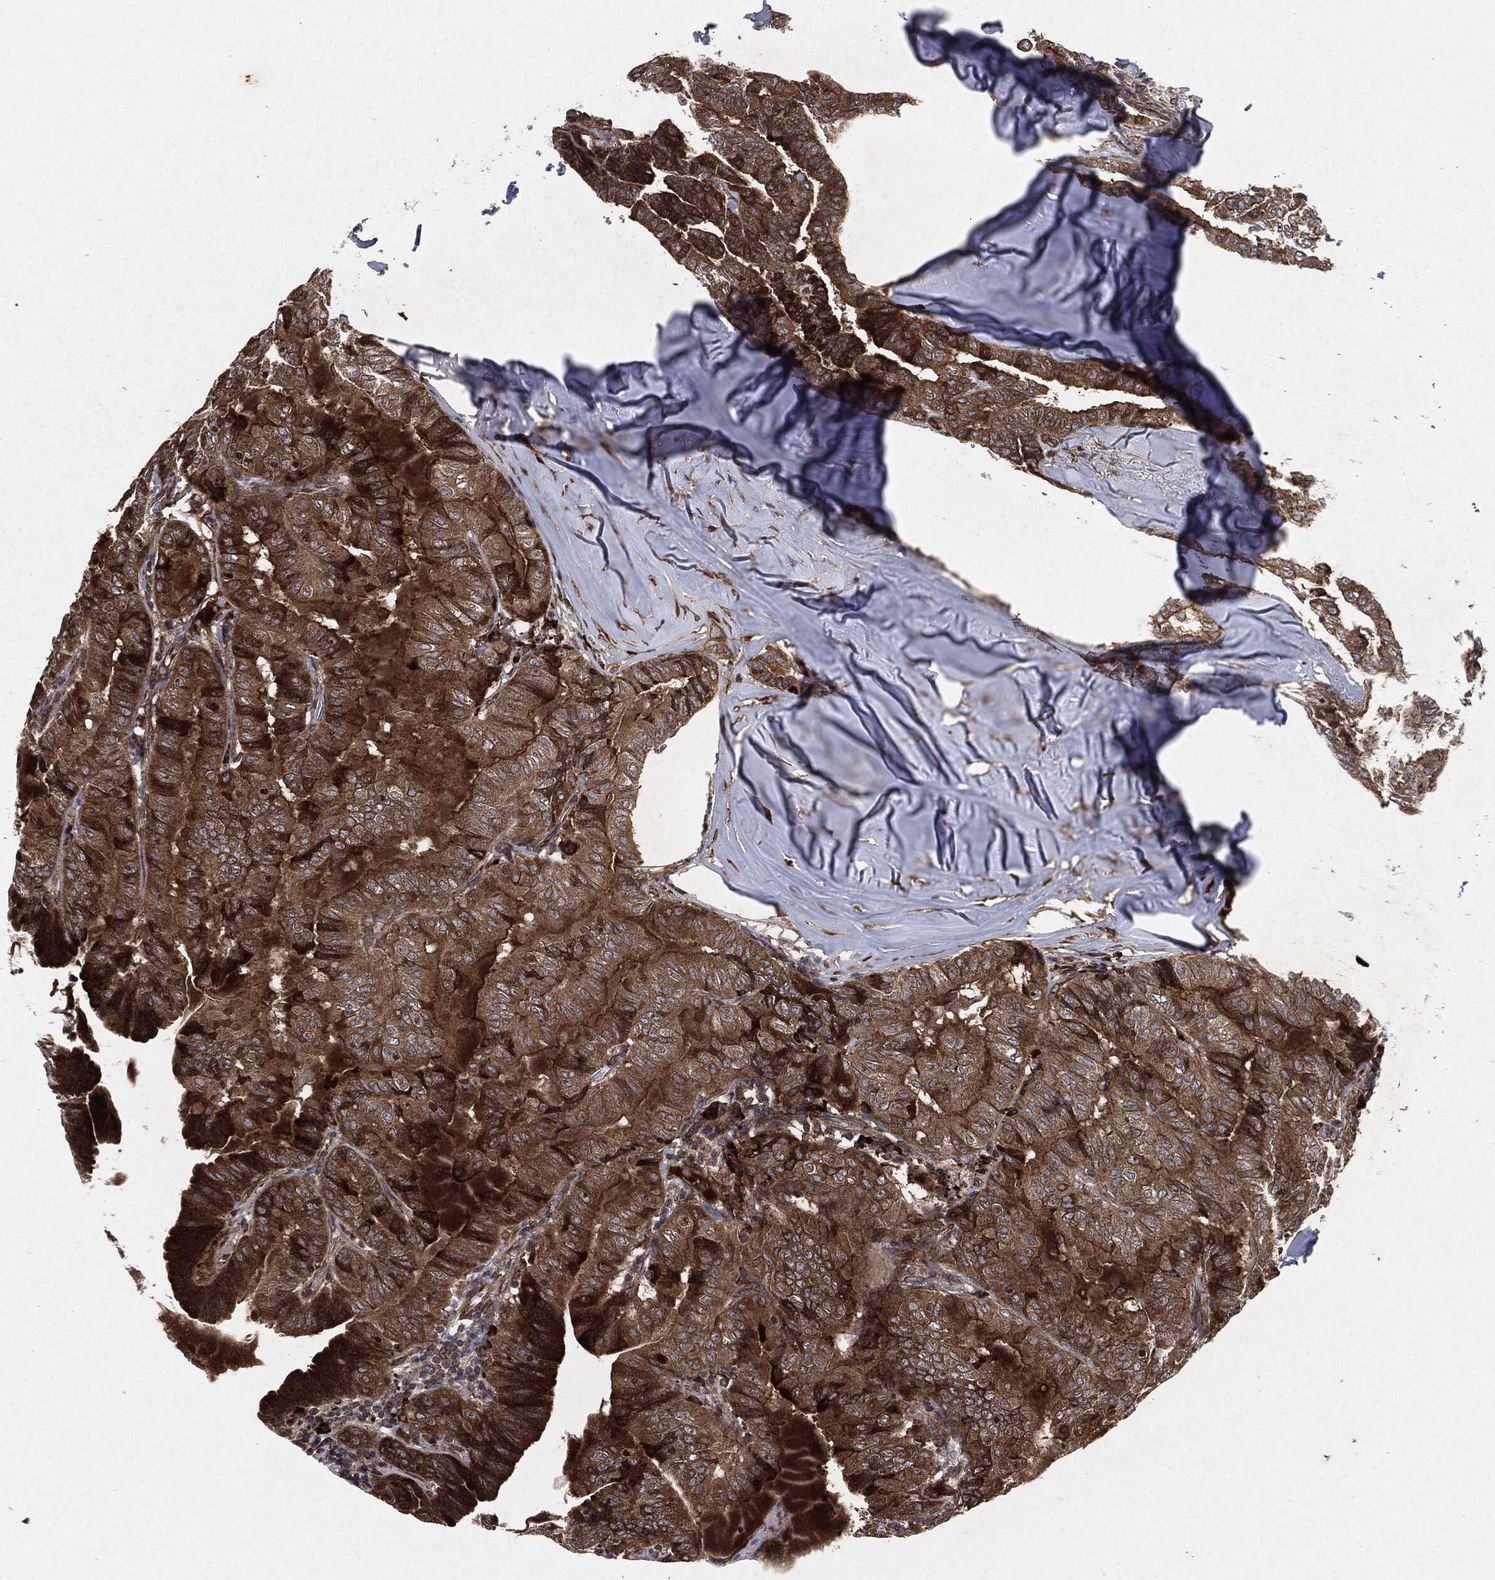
{"staining": {"intensity": "strong", "quantity": "25%-75%", "location": "cytoplasmic/membranous"}, "tissue": "thyroid cancer", "cell_type": "Tumor cells", "image_type": "cancer", "snomed": [{"axis": "morphology", "description": "Papillary adenocarcinoma, NOS"}, {"axis": "topography", "description": "Thyroid gland"}], "caption": "Strong cytoplasmic/membranous positivity is seen in about 25%-75% of tumor cells in thyroid papillary adenocarcinoma.", "gene": "RAF1", "patient": {"sex": "female", "age": 68}}